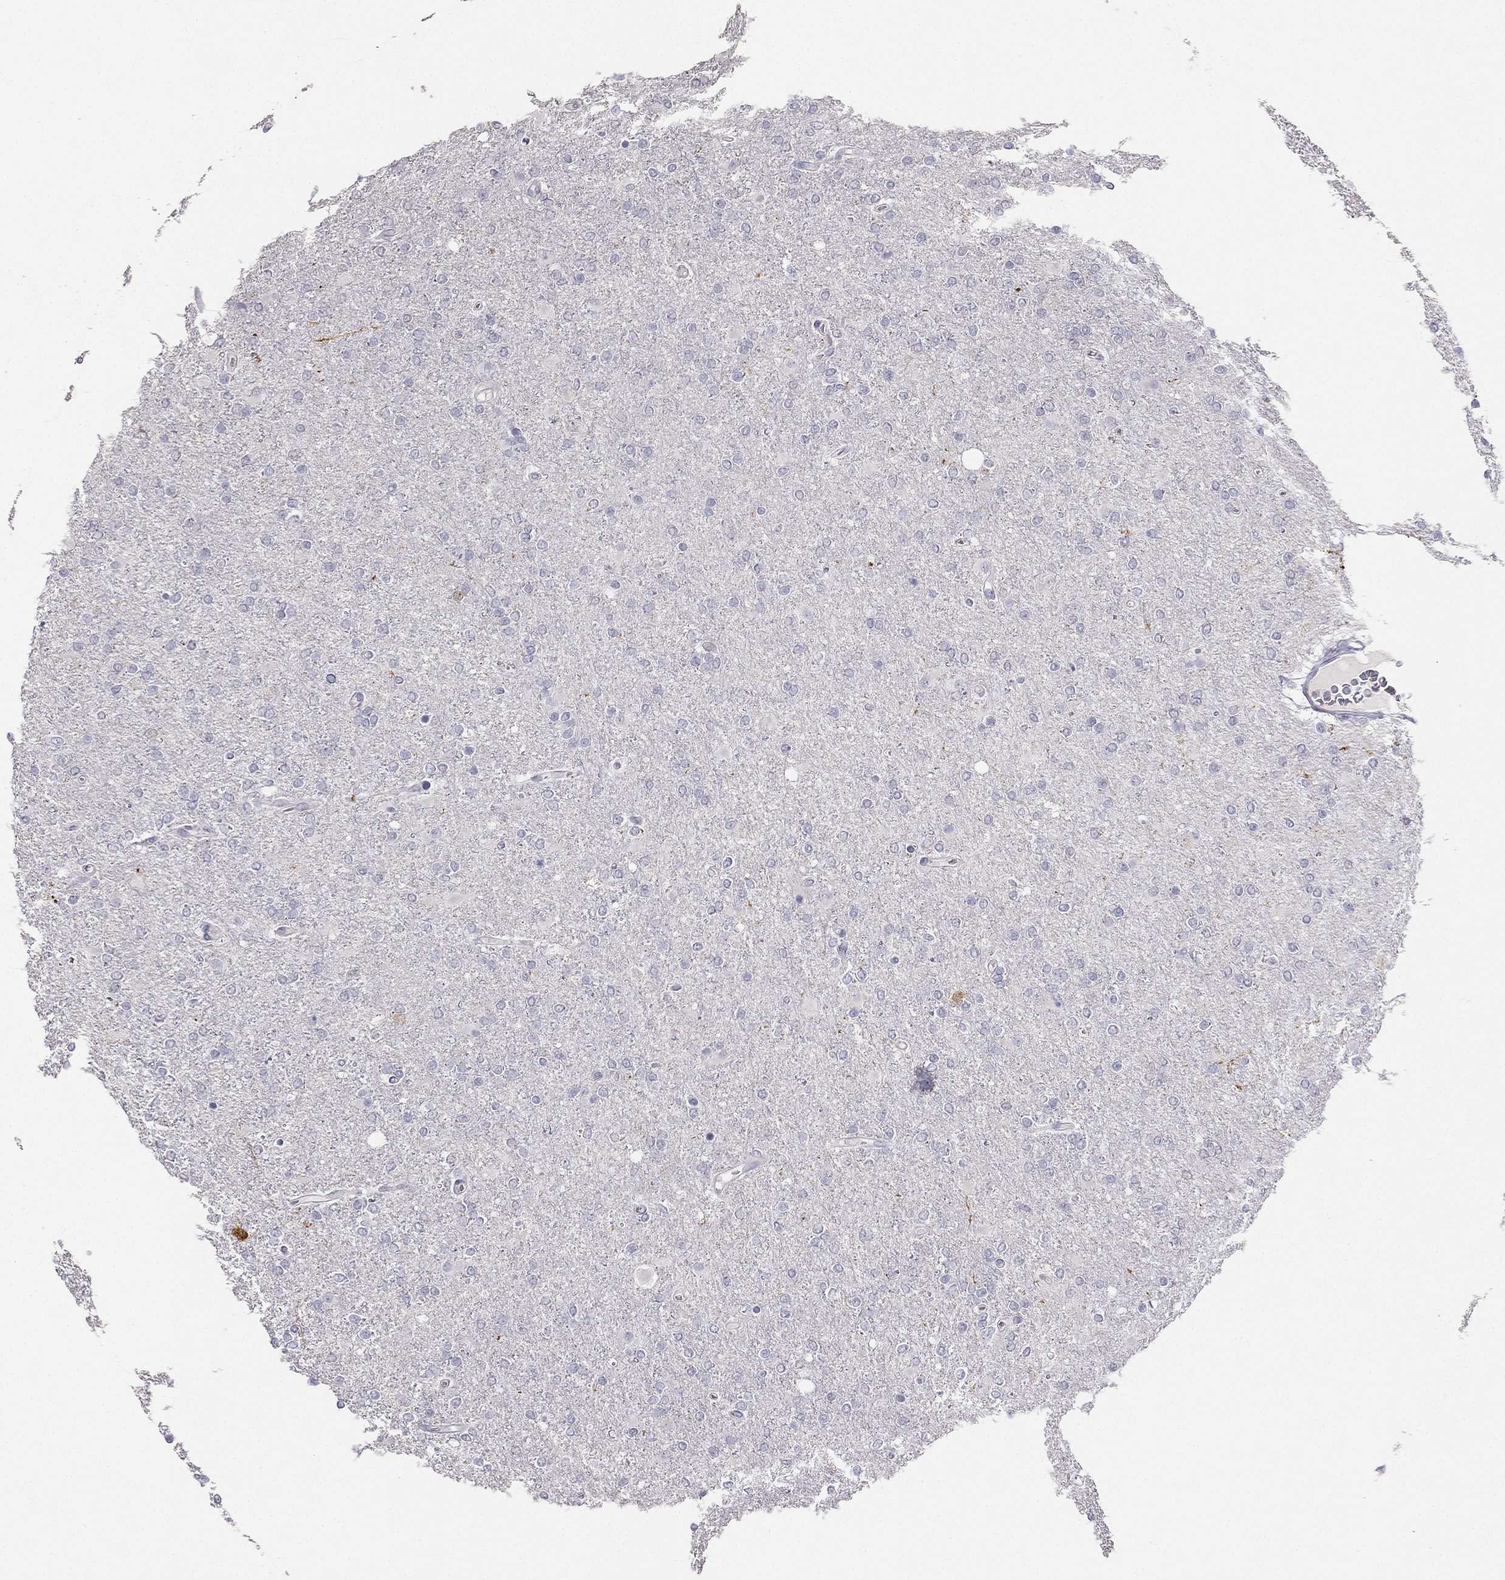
{"staining": {"intensity": "negative", "quantity": "none", "location": "none"}, "tissue": "glioma", "cell_type": "Tumor cells", "image_type": "cancer", "snomed": [{"axis": "morphology", "description": "Glioma, malignant, High grade"}, {"axis": "topography", "description": "Cerebral cortex"}], "caption": "Immunohistochemical staining of human high-grade glioma (malignant) demonstrates no significant positivity in tumor cells.", "gene": "CALB2", "patient": {"sex": "male", "age": 70}}